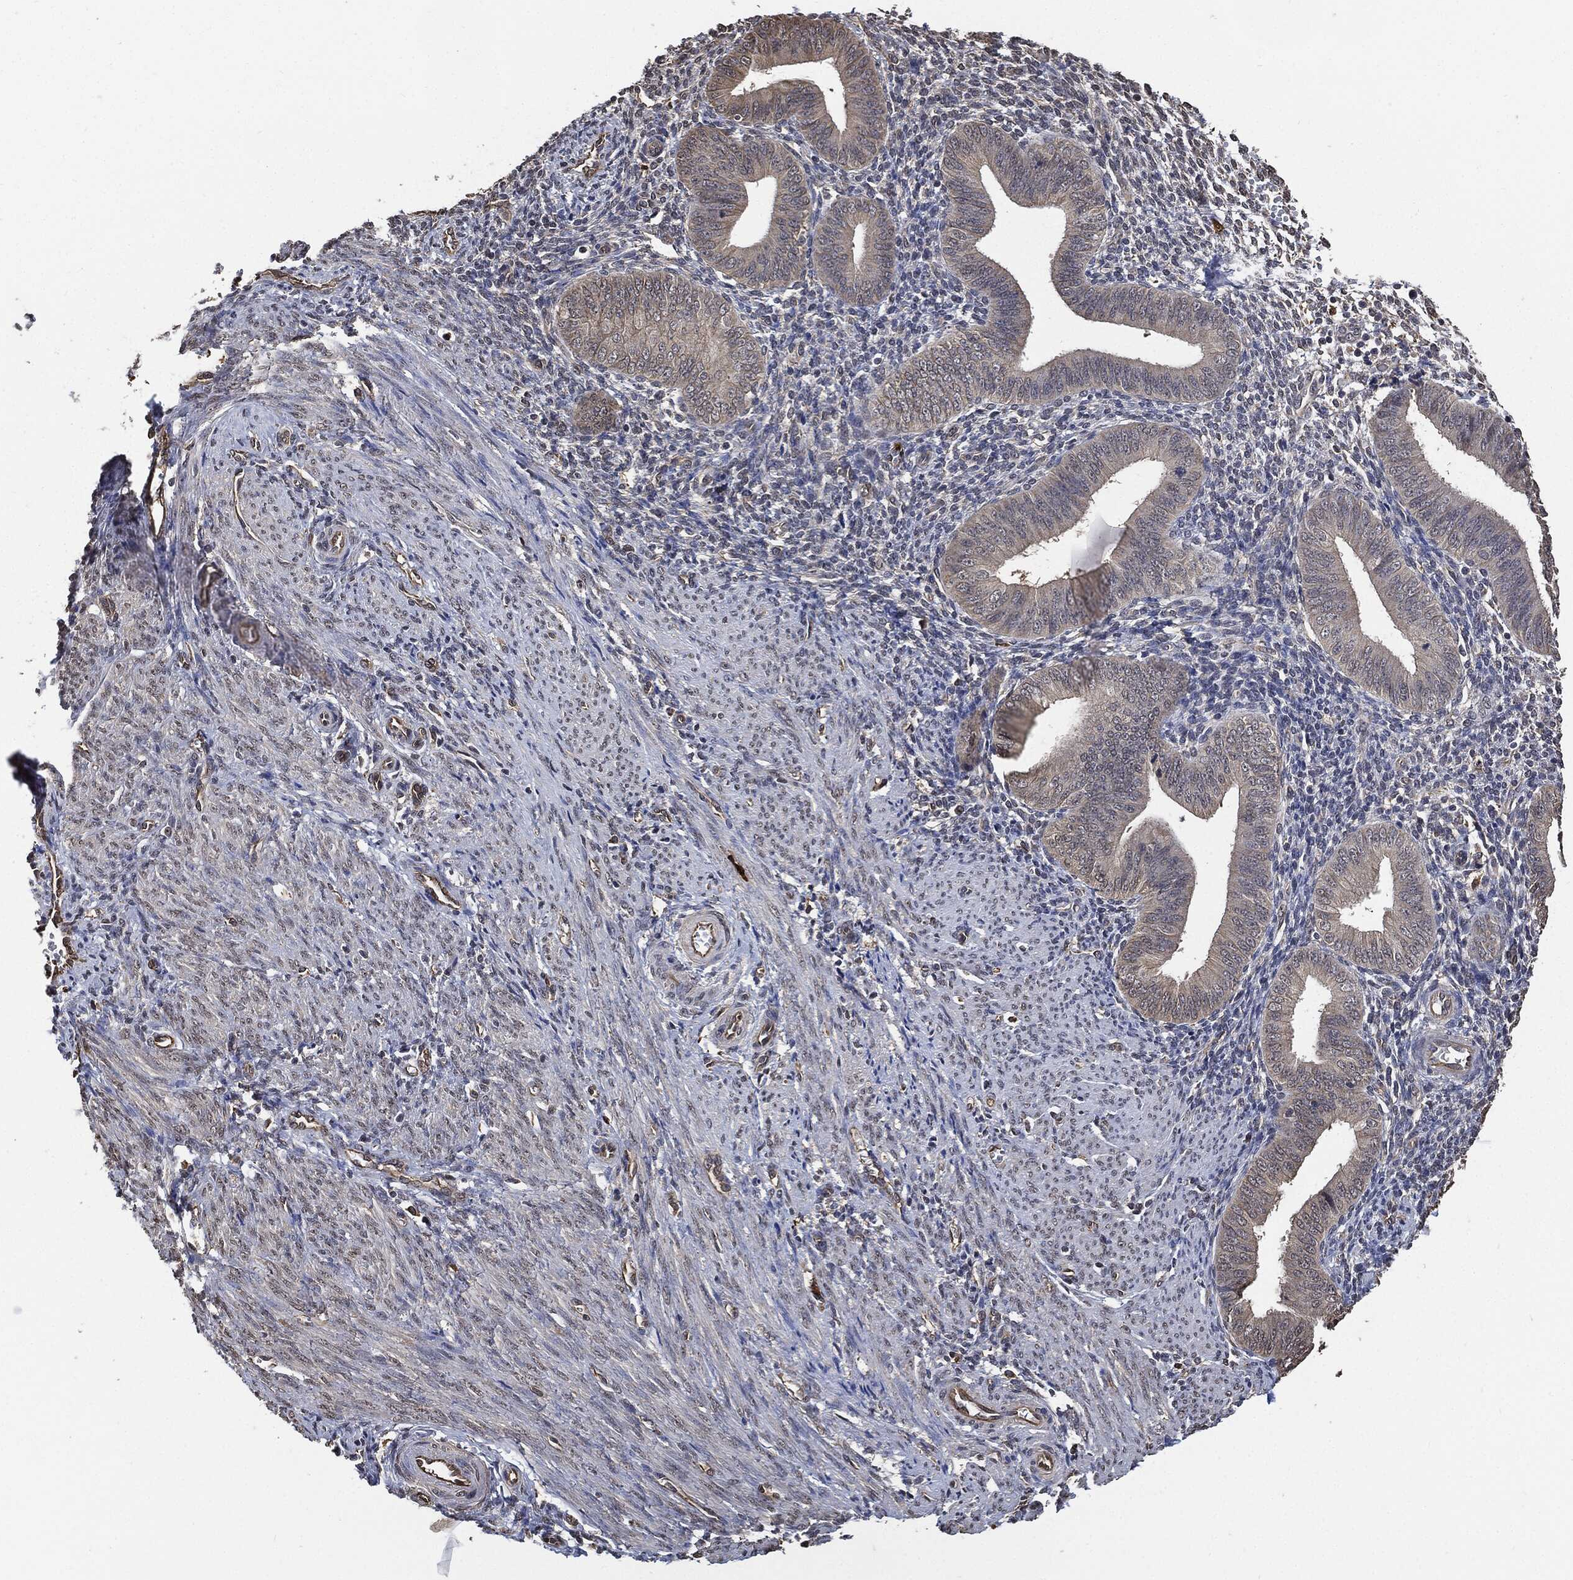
{"staining": {"intensity": "negative", "quantity": "none", "location": "none"}, "tissue": "endometrium", "cell_type": "Cells in endometrial stroma", "image_type": "normal", "snomed": [{"axis": "morphology", "description": "Normal tissue, NOS"}, {"axis": "topography", "description": "Endometrium"}], "caption": "The immunohistochemistry (IHC) image has no significant expression in cells in endometrial stroma of endometrium. The staining was performed using DAB (3,3'-diaminobenzidine) to visualize the protein expression in brown, while the nuclei were stained in blue with hematoxylin (Magnification: 20x).", "gene": "S100A9", "patient": {"sex": "female", "age": 39}}